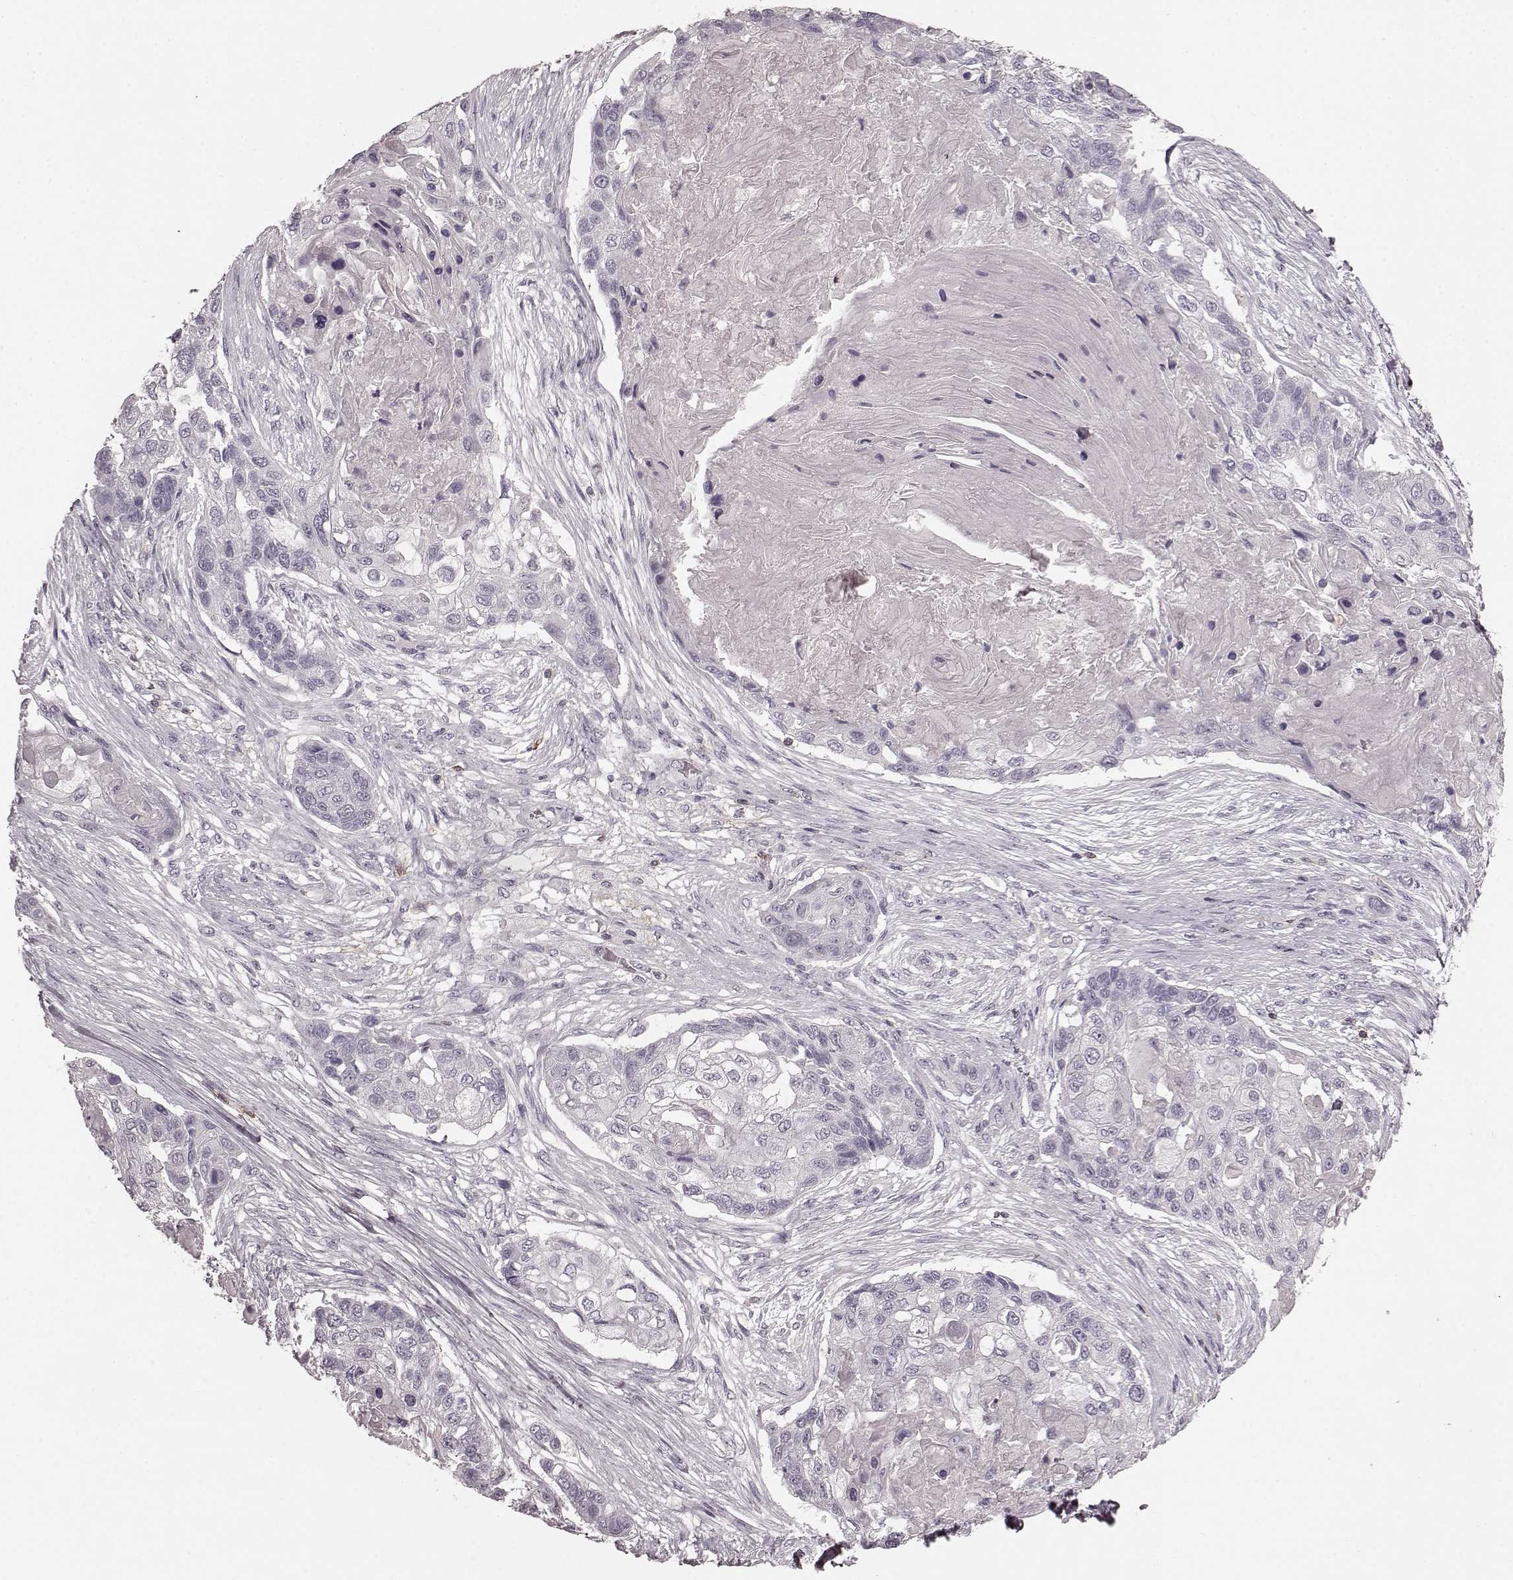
{"staining": {"intensity": "negative", "quantity": "none", "location": "none"}, "tissue": "lung cancer", "cell_type": "Tumor cells", "image_type": "cancer", "snomed": [{"axis": "morphology", "description": "Squamous cell carcinoma, NOS"}, {"axis": "topography", "description": "Lung"}], "caption": "High magnification brightfield microscopy of squamous cell carcinoma (lung) stained with DAB (3,3'-diaminobenzidine) (brown) and counterstained with hematoxylin (blue): tumor cells show no significant staining.", "gene": "CD28", "patient": {"sex": "male", "age": 69}}